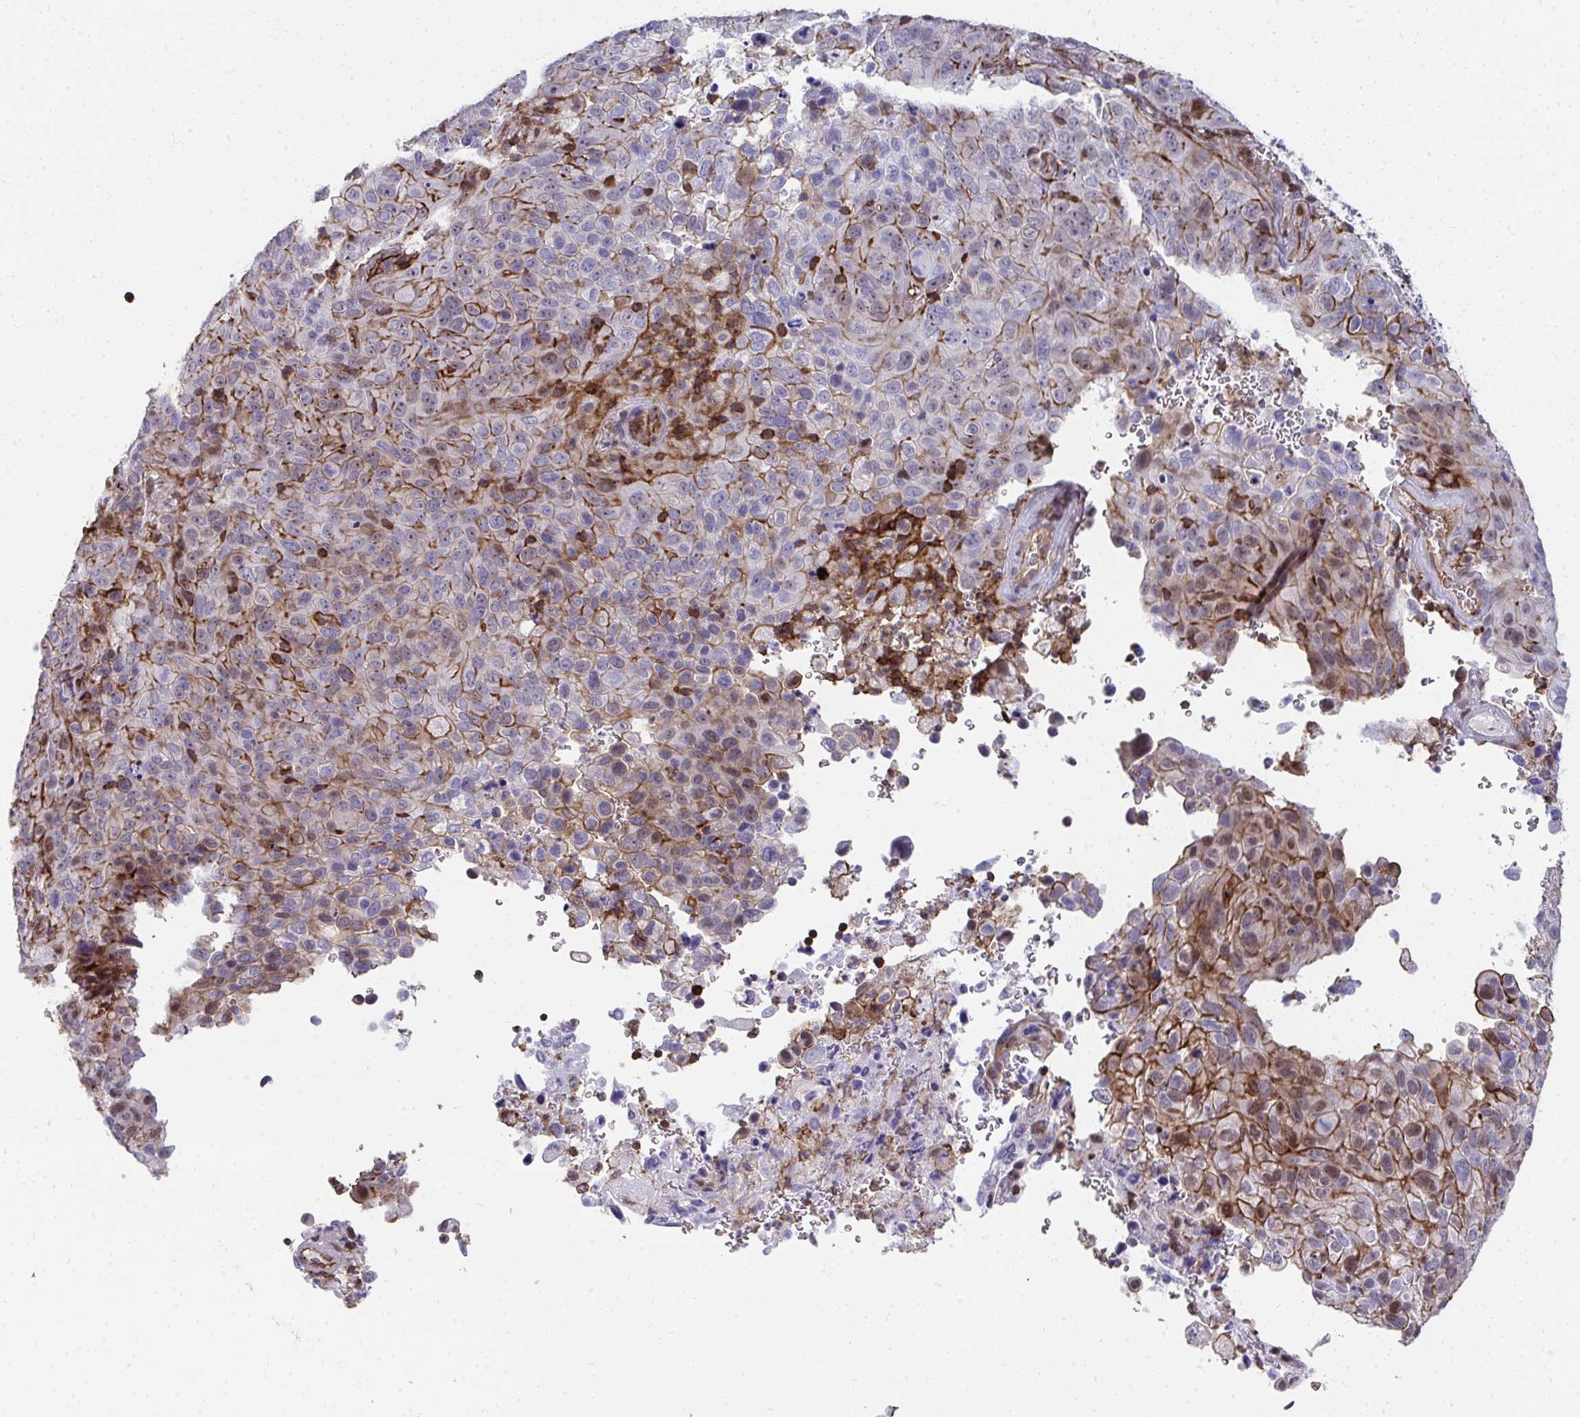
{"staining": {"intensity": "moderate", "quantity": "25%-75%", "location": "cytoplasmic/membranous,nuclear"}, "tissue": "cervical cancer", "cell_type": "Tumor cells", "image_type": "cancer", "snomed": [{"axis": "morphology", "description": "Squamous cell carcinoma, NOS"}, {"axis": "topography", "description": "Cervix"}], "caption": "IHC (DAB (3,3'-diaminobenzidine)) staining of human squamous cell carcinoma (cervical) reveals moderate cytoplasmic/membranous and nuclear protein expression in about 25%-75% of tumor cells. The protein is shown in brown color, while the nuclei are stained blue.", "gene": "FOXN3", "patient": {"sex": "female", "age": 44}}